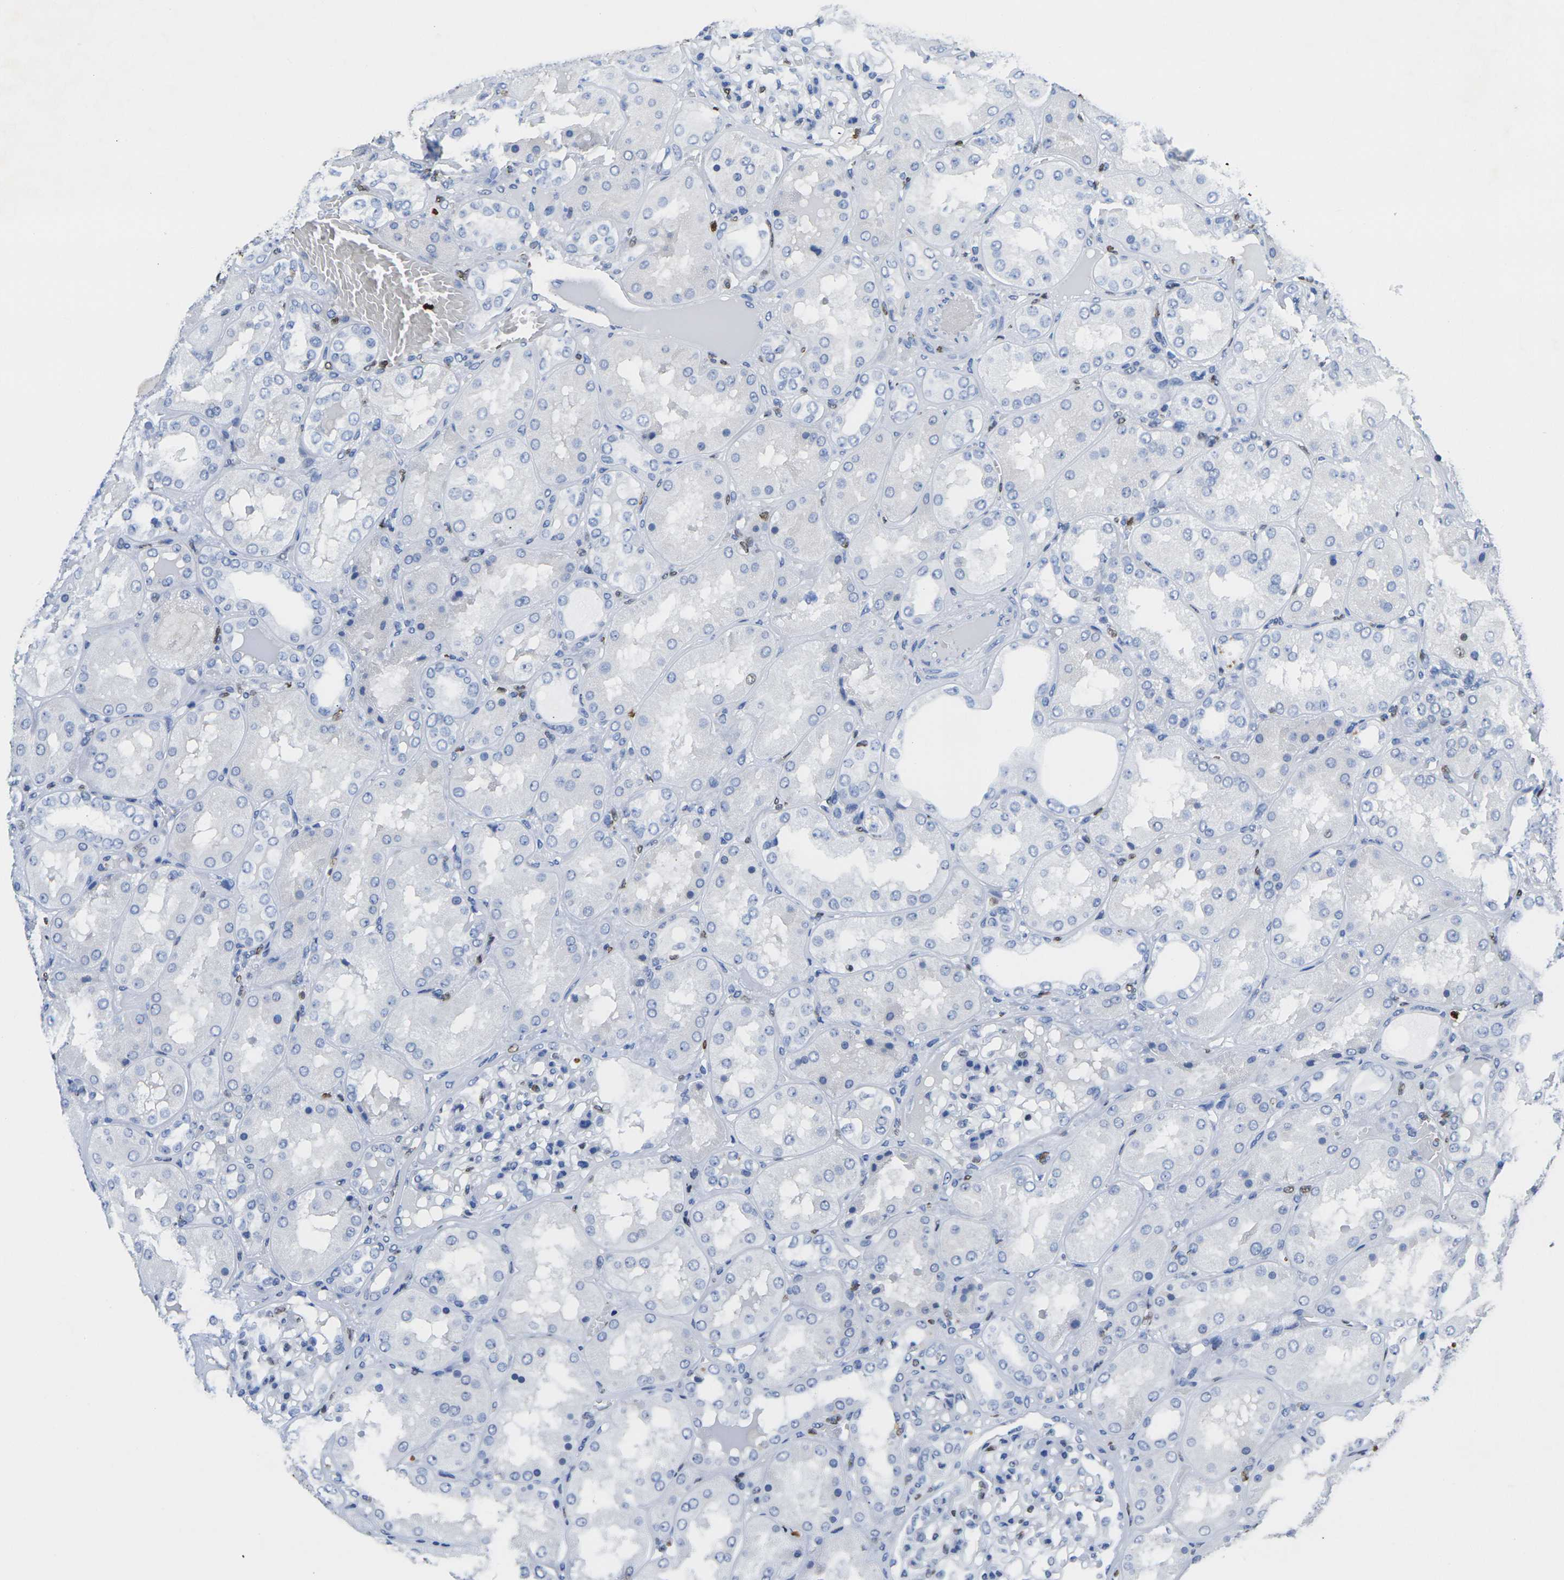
{"staining": {"intensity": "negative", "quantity": "none", "location": "none"}, "tissue": "kidney", "cell_type": "Cells in glomeruli", "image_type": "normal", "snomed": [{"axis": "morphology", "description": "Normal tissue, NOS"}, {"axis": "topography", "description": "Kidney"}], "caption": "The micrograph displays no staining of cells in glomeruli in unremarkable kidney. The staining was performed using DAB to visualize the protein expression in brown, while the nuclei were stained in blue with hematoxylin (Magnification: 20x).", "gene": "DRAXIN", "patient": {"sex": "female", "age": 56}}